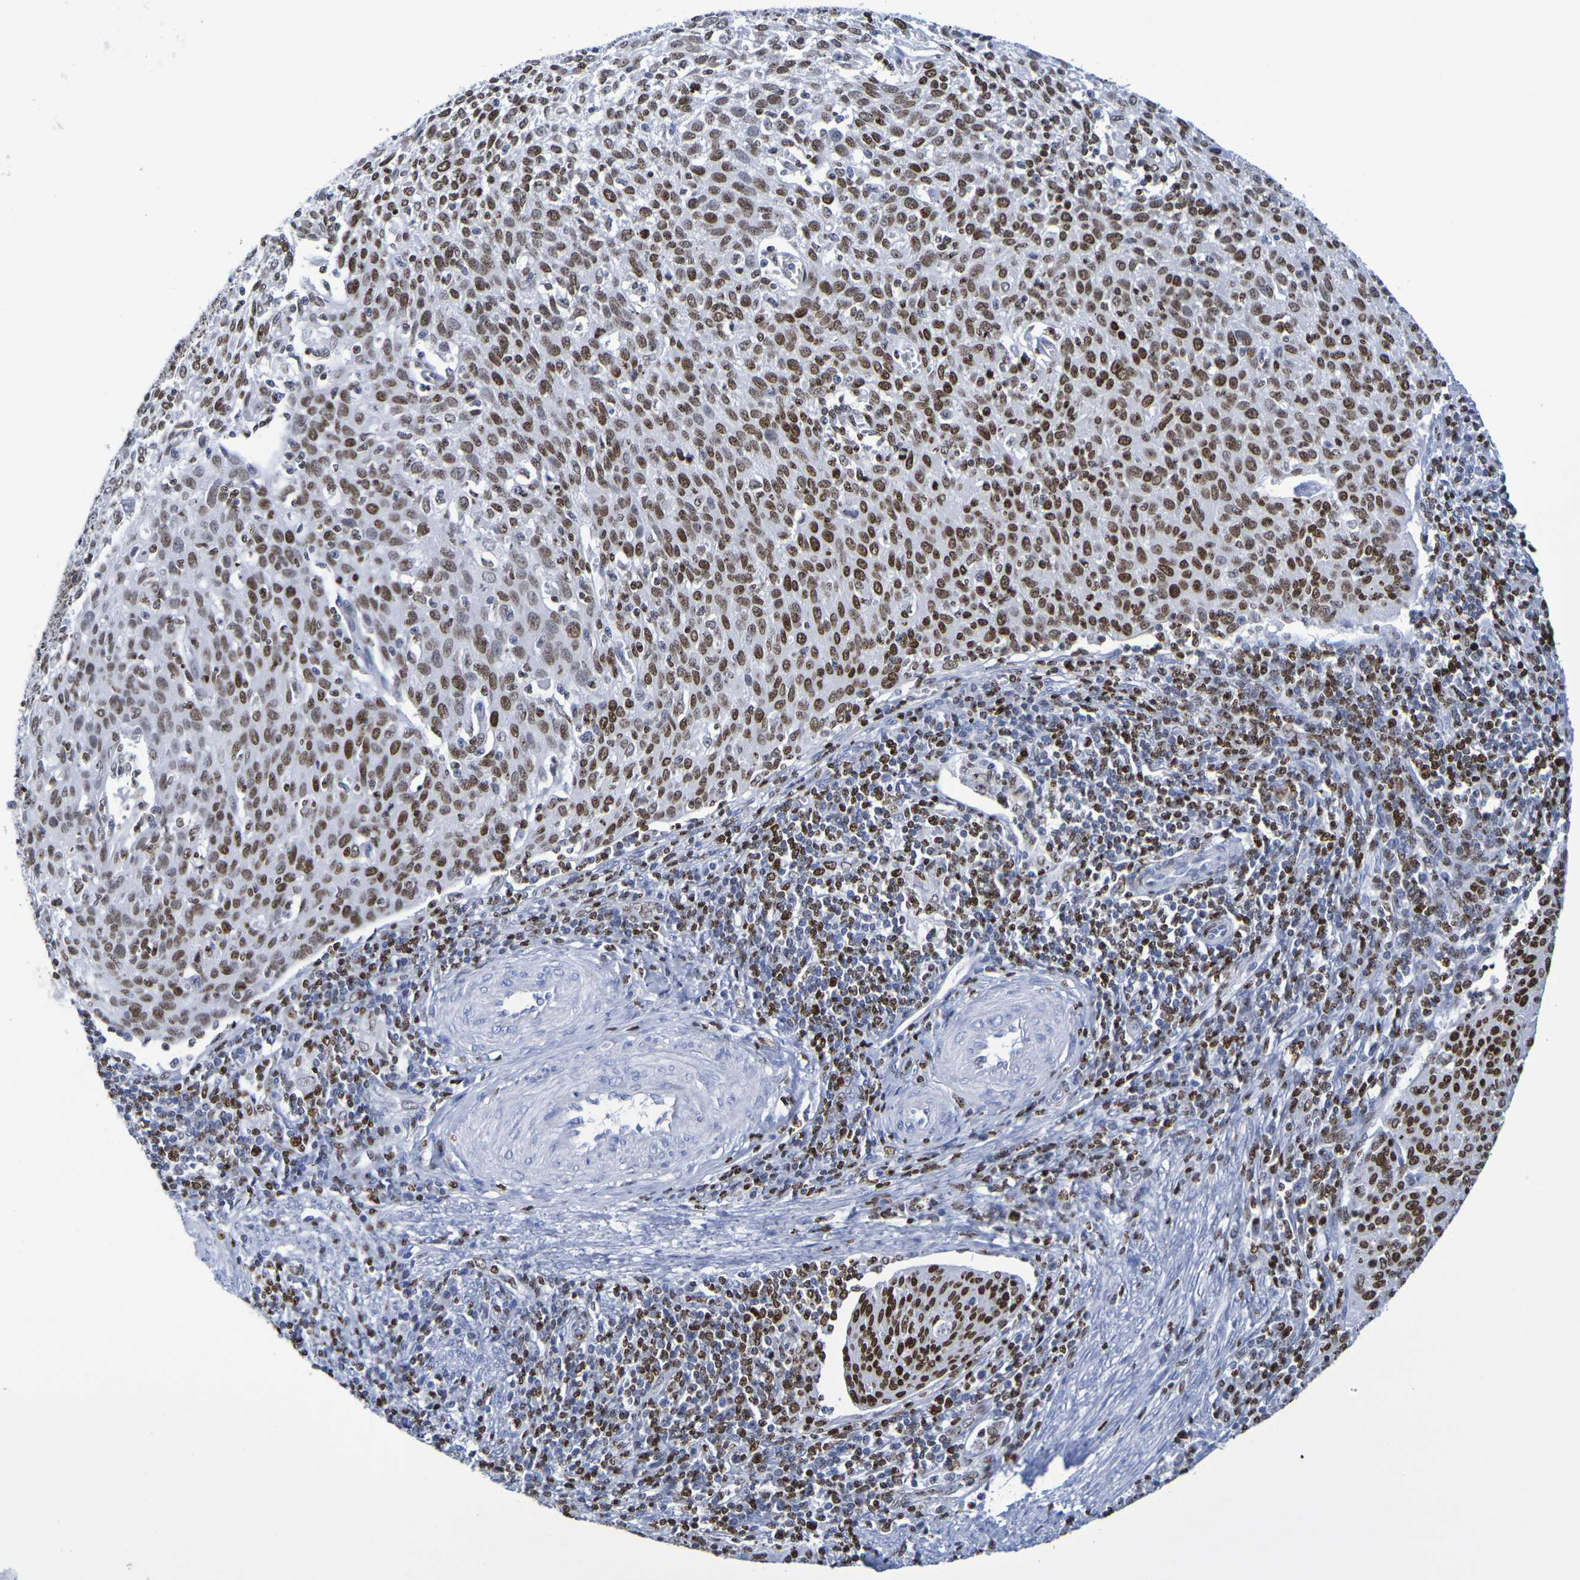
{"staining": {"intensity": "moderate", "quantity": ">75%", "location": "nuclear"}, "tissue": "cervical cancer", "cell_type": "Tumor cells", "image_type": "cancer", "snomed": [{"axis": "morphology", "description": "Squamous cell carcinoma, NOS"}, {"axis": "topography", "description": "Cervix"}], "caption": "This is a micrograph of IHC staining of cervical cancer, which shows moderate expression in the nuclear of tumor cells.", "gene": "H1-5", "patient": {"sex": "female", "age": 38}}